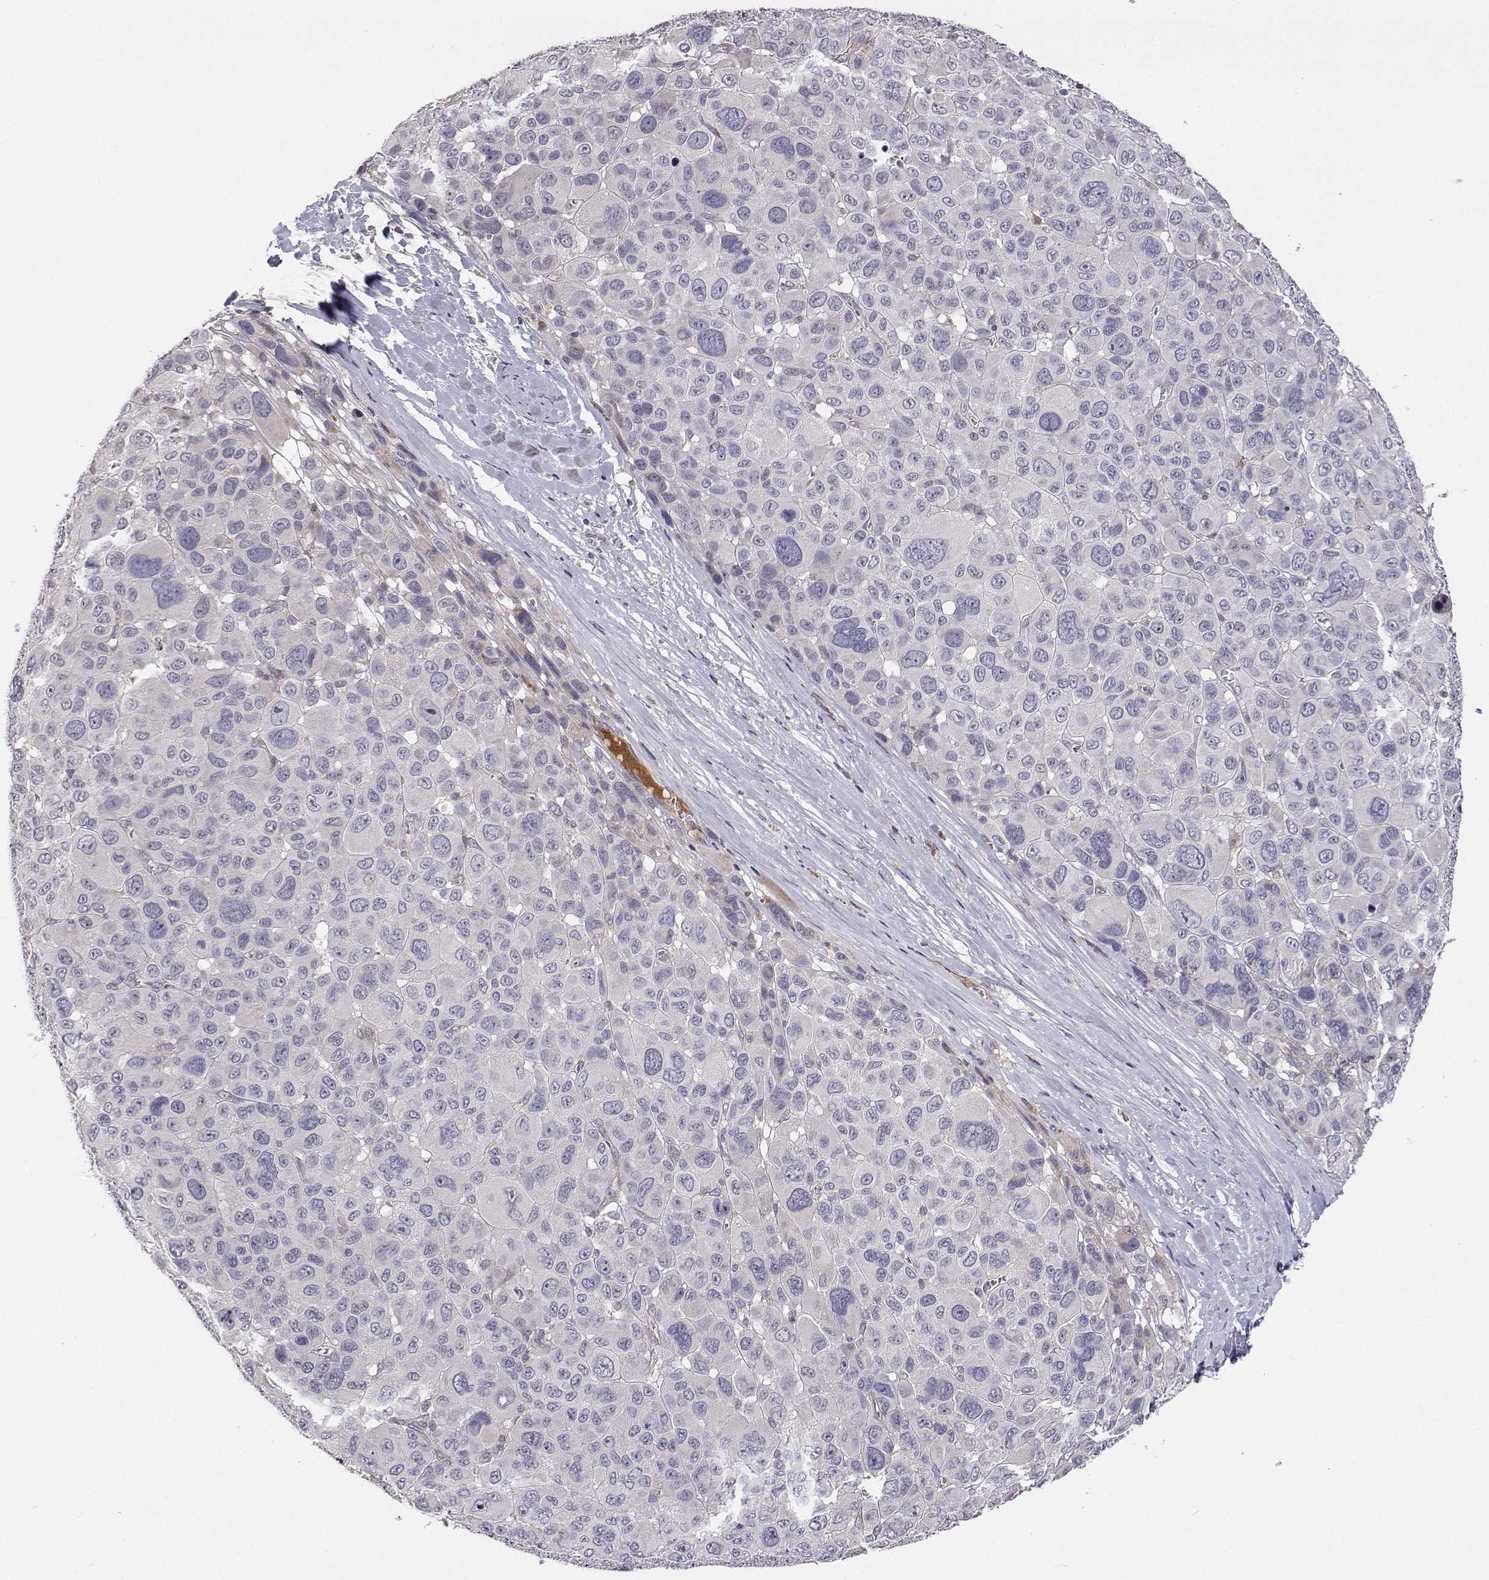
{"staining": {"intensity": "negative", "quantity": "none", "location": "none"}, "tissue": "melanoma", "cell_type": "Tumor cells", "image_type": "cancer", "snomed": [{"axis": "morphology", "description": "Malignant melanoma, NOS"}, {"axis": "topography", "description": "Skin"}], "caption": "This photomicrograph is of melanoma stained with IHC to label a protein in brown with the nuclei are counter-stained blue. There is no expression in tumor cells.", "gene": "MRPL3", "patient": {"sex": "female", "age": 66}}